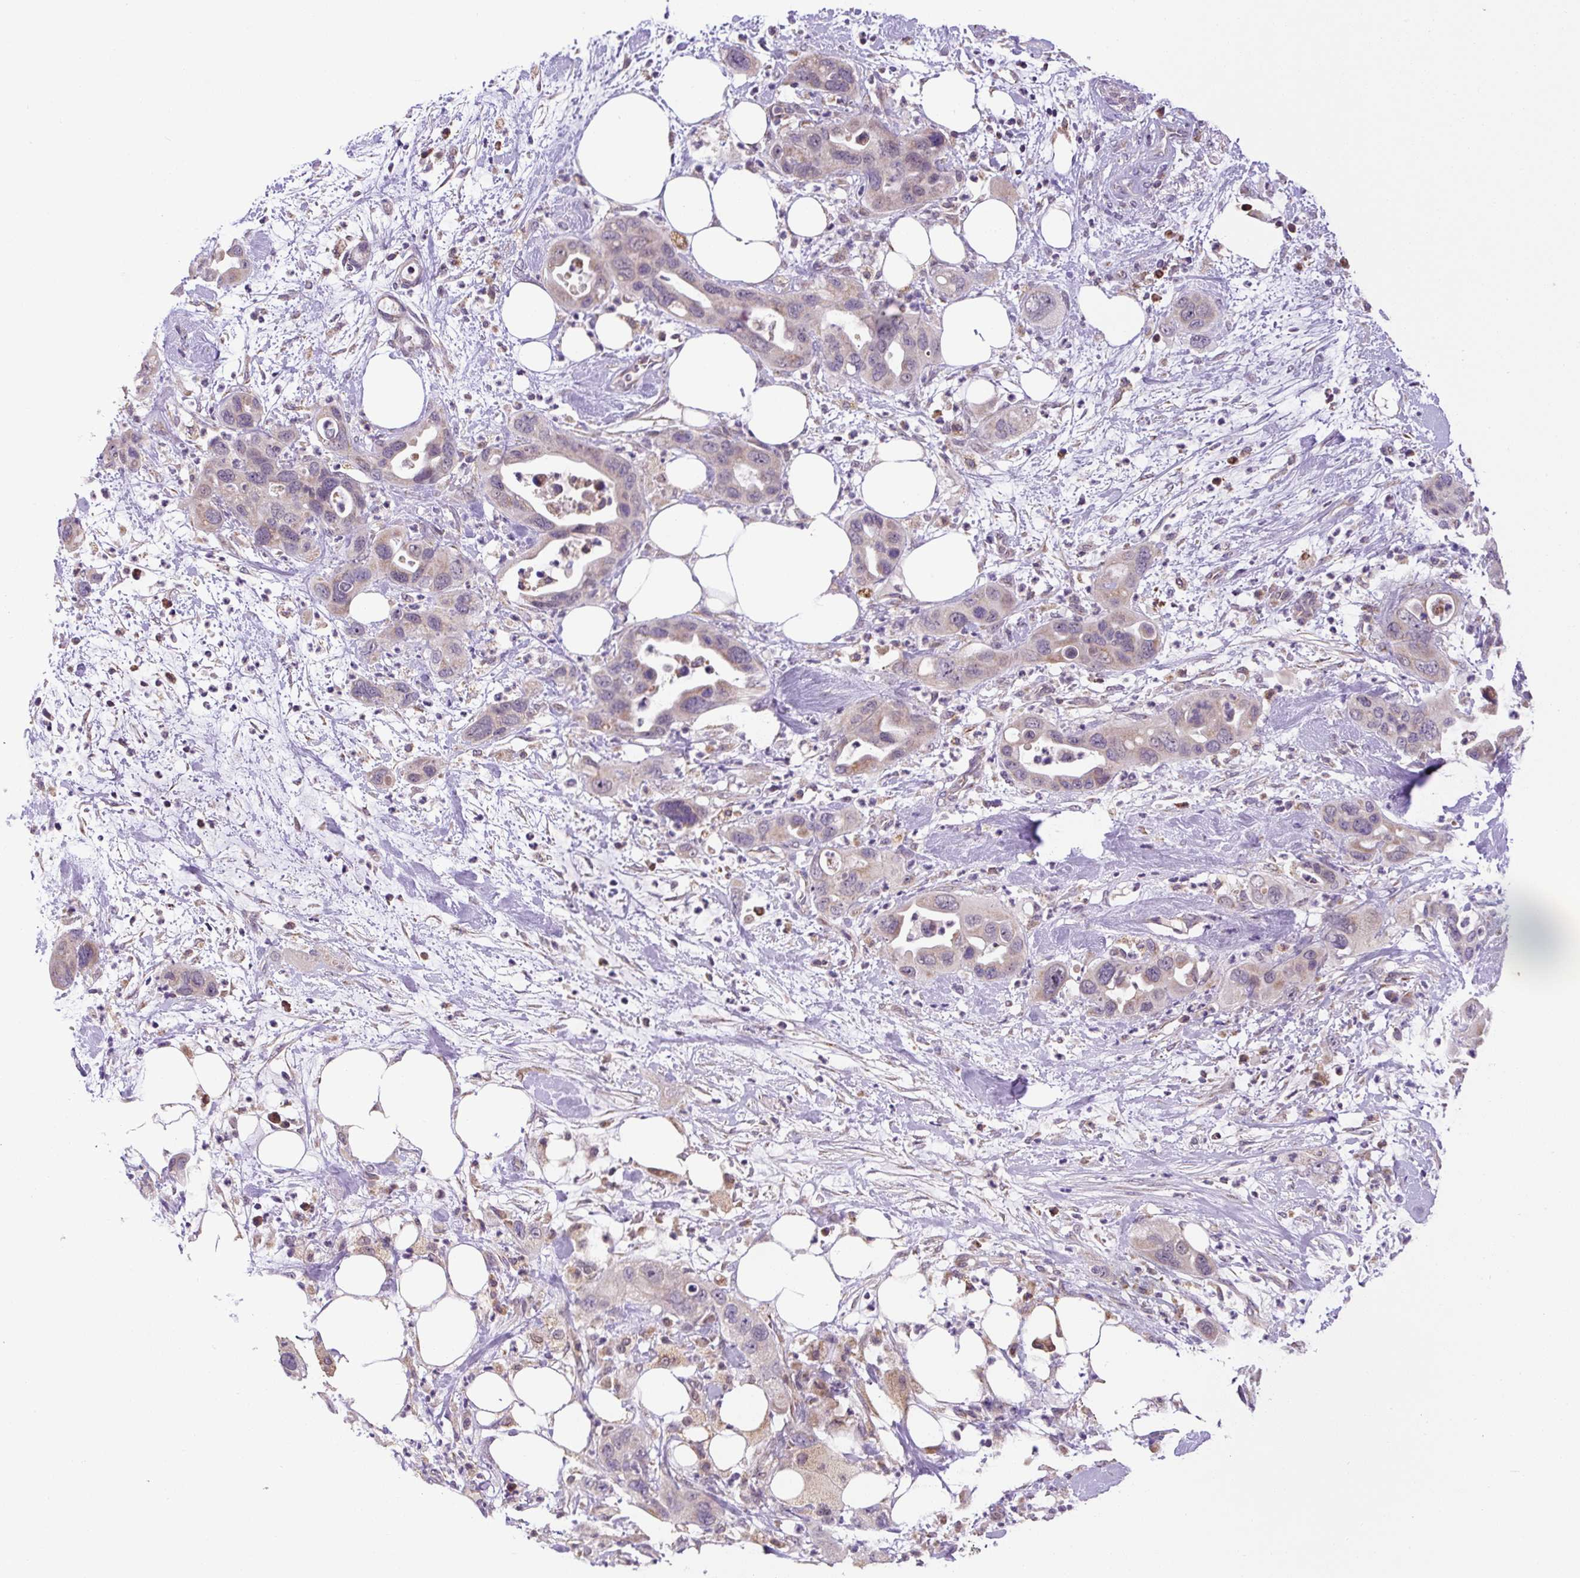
{"staining": {"intensity": "moderate", "quantity": "25%-75%", "location": "cytoplasmic/membranous"}, "tissue": "pancreatic cancer", "cell_type": "Tumor cells", "image_type": "cancer", "snomed": [{"axis": "morphology", "description": "Adenocarcinoma, NOS"}, {"axis": "topography", "description": "Pancreas"}], "caption": "There is medium levels of moderate cytoplasmic/membranous expression in tumor cells of pancreatic adenocarcinoma, as demonstrated by immunohistochemical staining (brown color).", "gene": "MFSD9", "patient": {"sex": "female", "age": 71}}